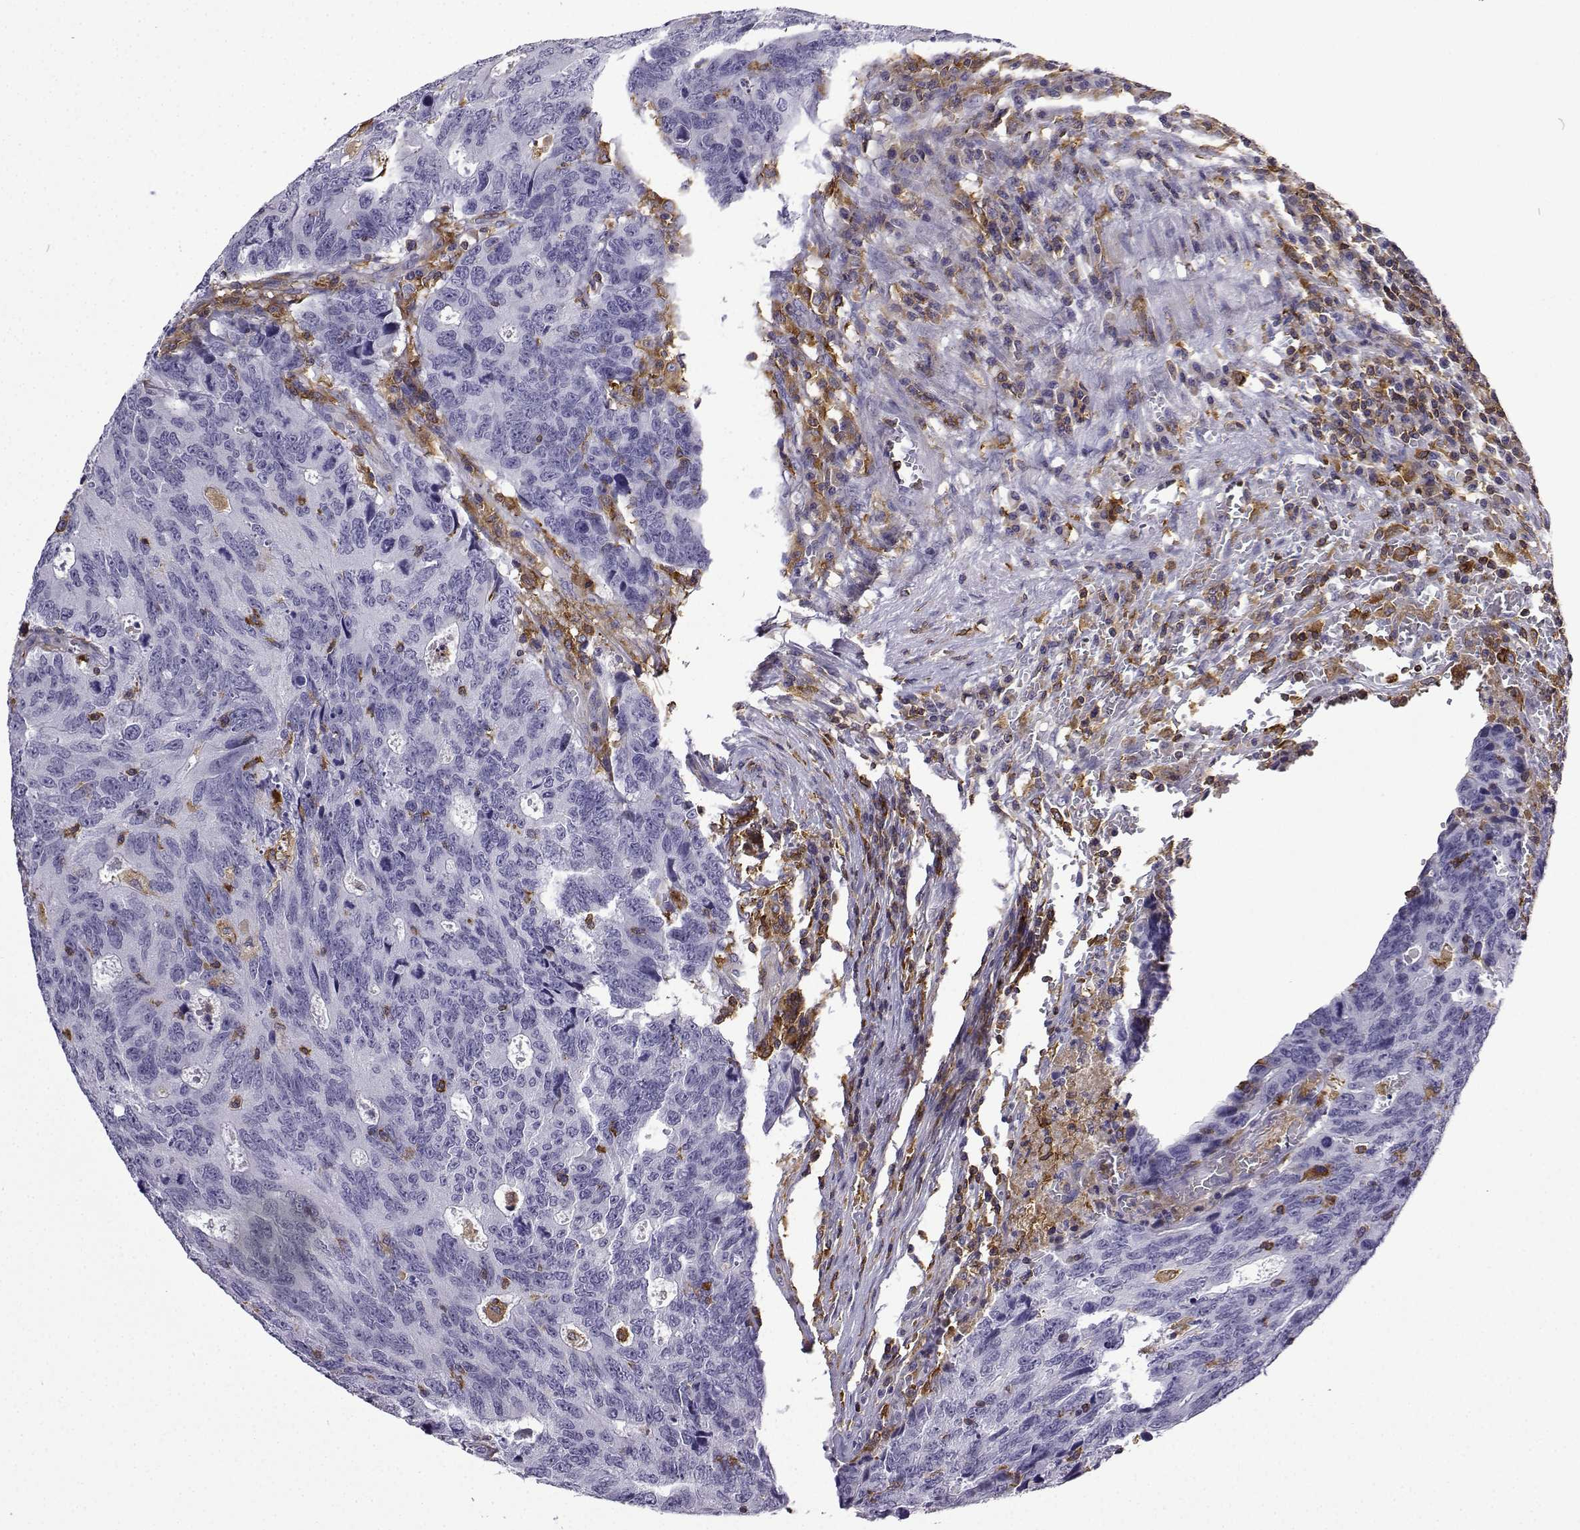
{"staining": {"intensity": "negative", "quantity": "none", "location": "none"}, "tissue": "colorectal cancer", "cell_type": "Tumor cells", "image_type": "cancer", "snomed": [{"axis": "morphology", "description": "Adenocarcinoma, NOS"}, {"axis": "topography", "description": "Colon"}], "caption": "Colorectal cancer stained for a protein using immunohistochemistry (IHC) shows no expression tumor cells.", "gene": "DOCK10", "patient": {"sex": "female", "age": 77}}